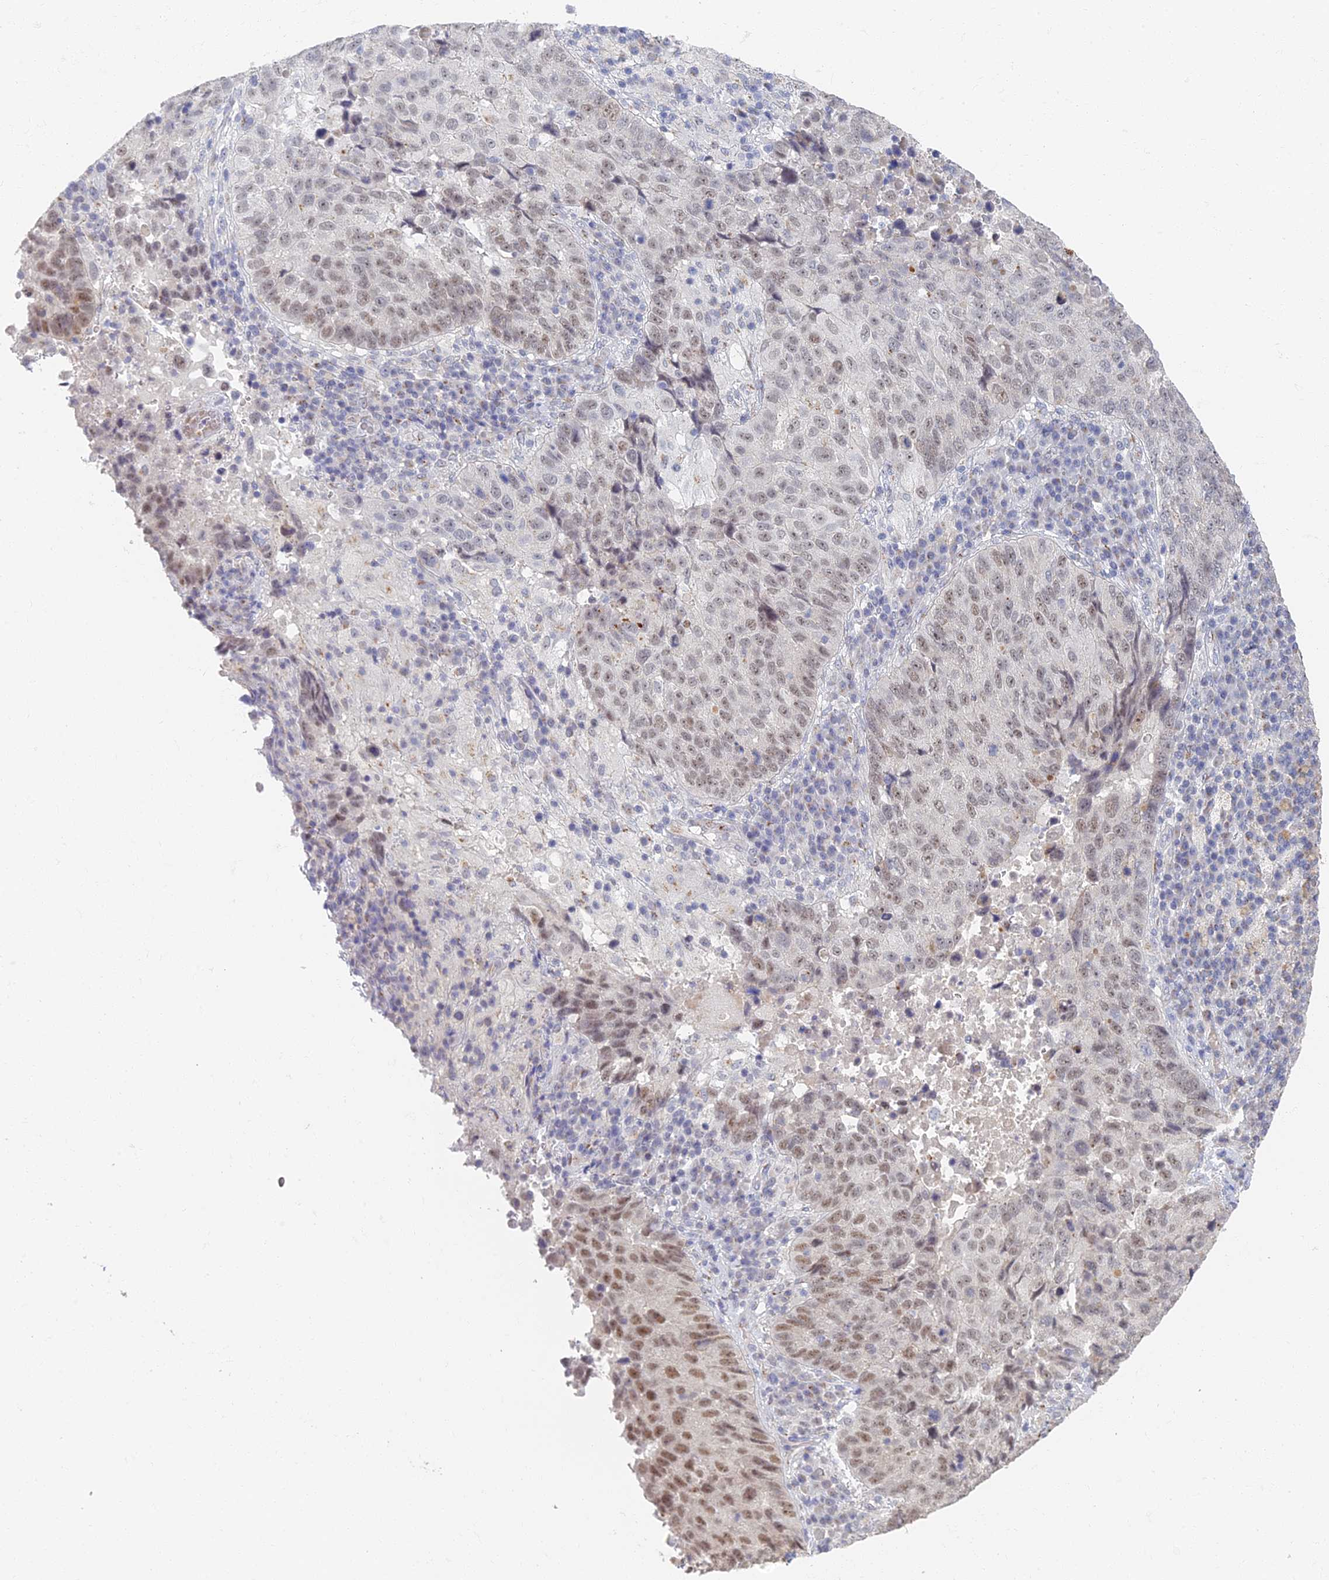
{"staining": {"intensity": "weak", "quantity": ">75%", "location": "nuclear"}, "tissue": "lung cancer", "cell_type": "Tumor cells", "image_type": "cancer", "snomed": [{"axis": "morphology", "description": "Squamous cell carcinoma, NOS"}, {"axis": "topography", "description": "Lung"}], "caption": "Immunohistochemical staining of human lung cancer exhibits weak nuclear protein expression in about >75% of tumor cells.", "gene": "GPATCH1", "patient": {"sex": "male", "age": 73}}